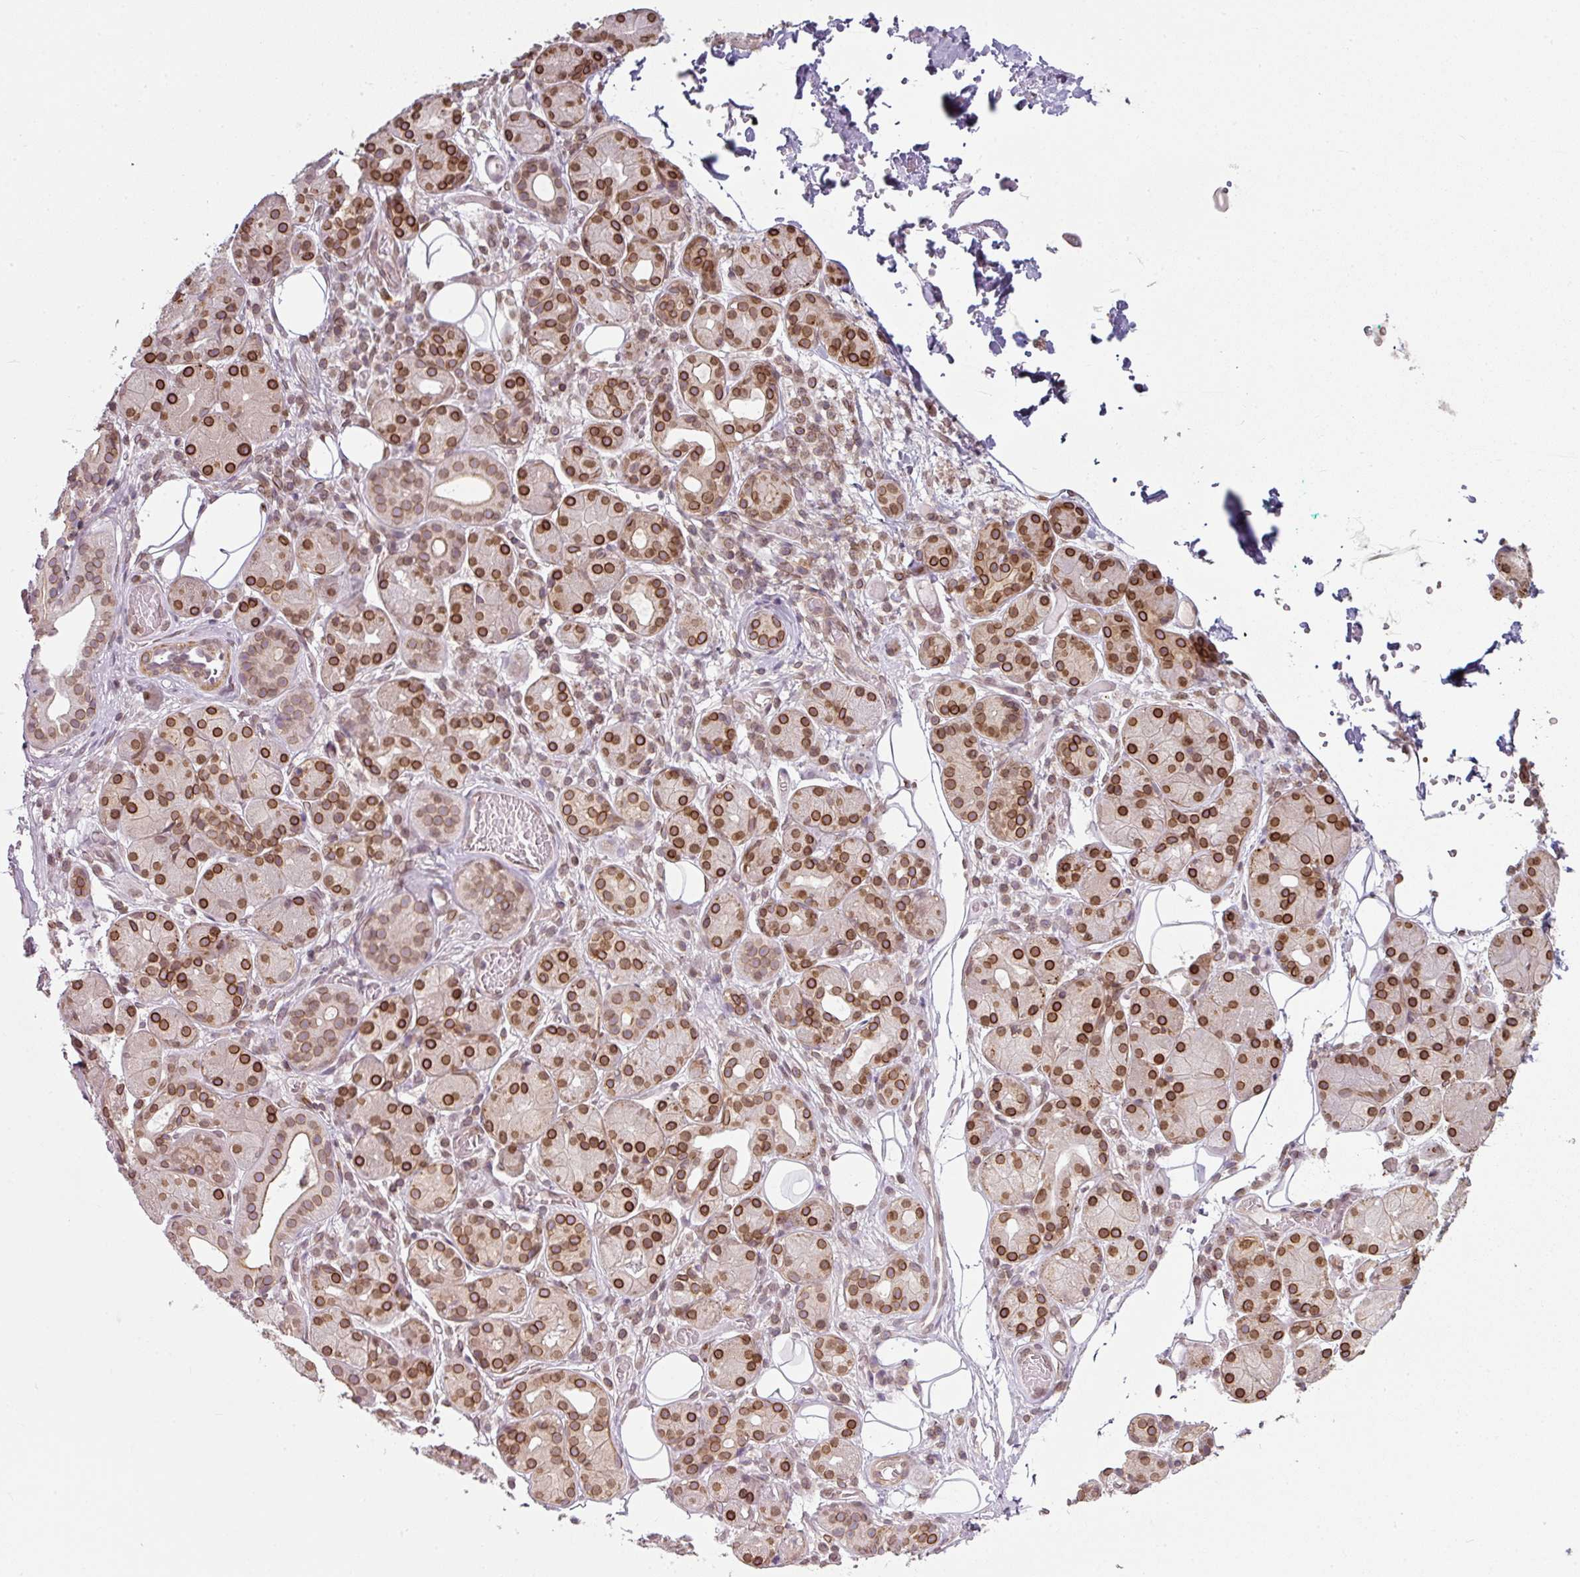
{"staining": {"intensity": "strong", "quantity": ">75%", "location": "cytoplasmic/membranous,nuclear"}, "tissue": "salivary gland", "cell_type": "Glandular cells", "image_type": "normal", "snomed": [{"axis": "morphology", "description": "Squamous cell carcinoma, NOS"}, {"axis": "topography", "description": "Skin"}, {"axis": "topography", "description": "Head-Neck"}], "caption": "Immunohistochemistry (DAB) staining of normal human salivary gland shows strong cytoplasmic/membranous,nuclear protein expression in approximately >75% of glandular cells. (DAB IHC with brightfield microscopy, high magnification).", "gene": "RANGAP1", "patient": {"sex": "male", "age": 80}}